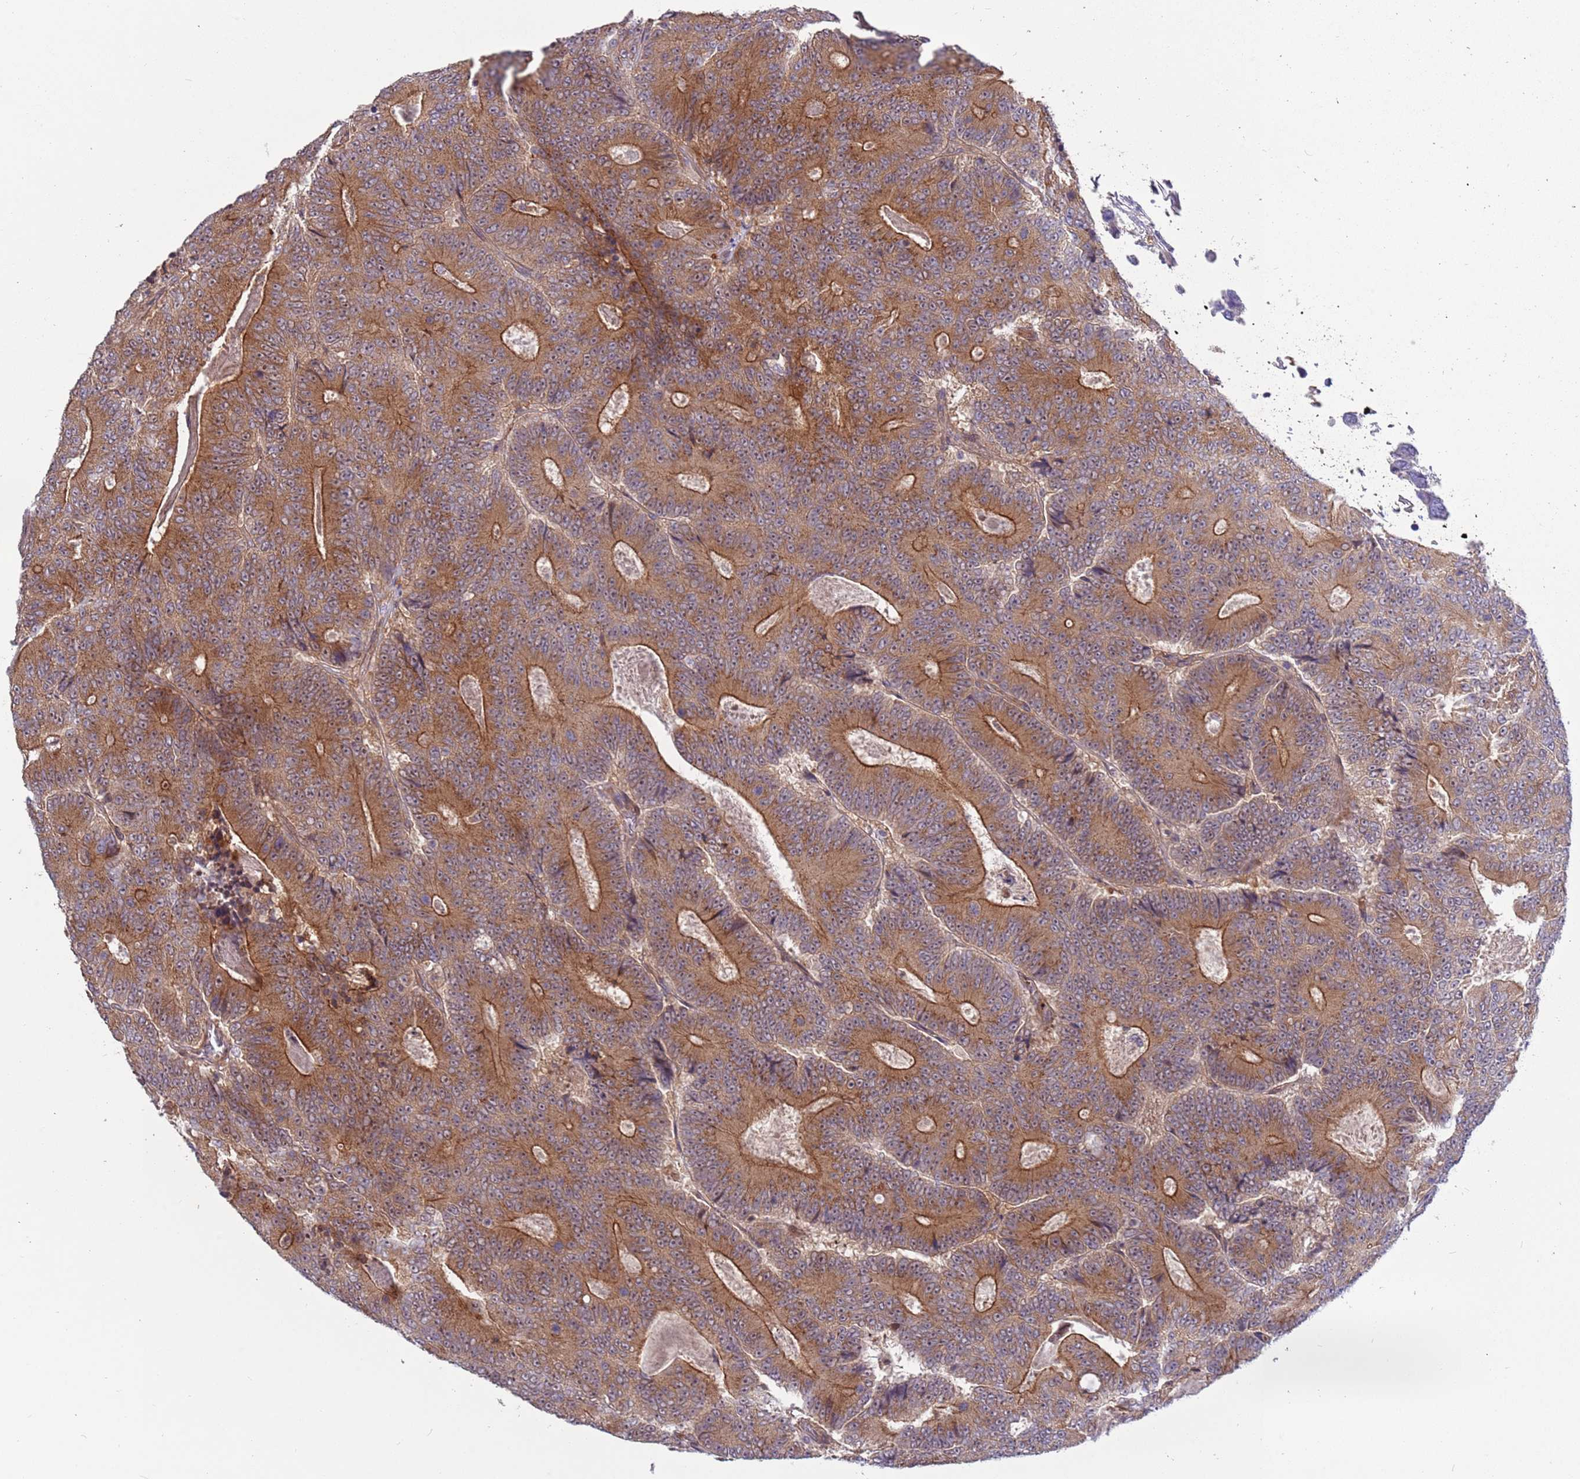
{"staining": {"intensity": "strong", "quantity": ">75%", "location": "cytoplasmic/membranous"}, "tissue": "colorectal cancer", "cell_type": "Tumor cells", "image_type": "cancer", "snomed": [{"axis": "morphology", "description": "Adenocarcinoma, NOS"}, {"axis": "topography", "description": "Colon"}], "caption": "Strong cytoplasmic/membranous expression for a protein is seen in approximately >75% of tumor cells of colorectal cancer using immunohistochemistry.", "gene": "ITGB6", "patient": {"sex": "male", "age": 83}}